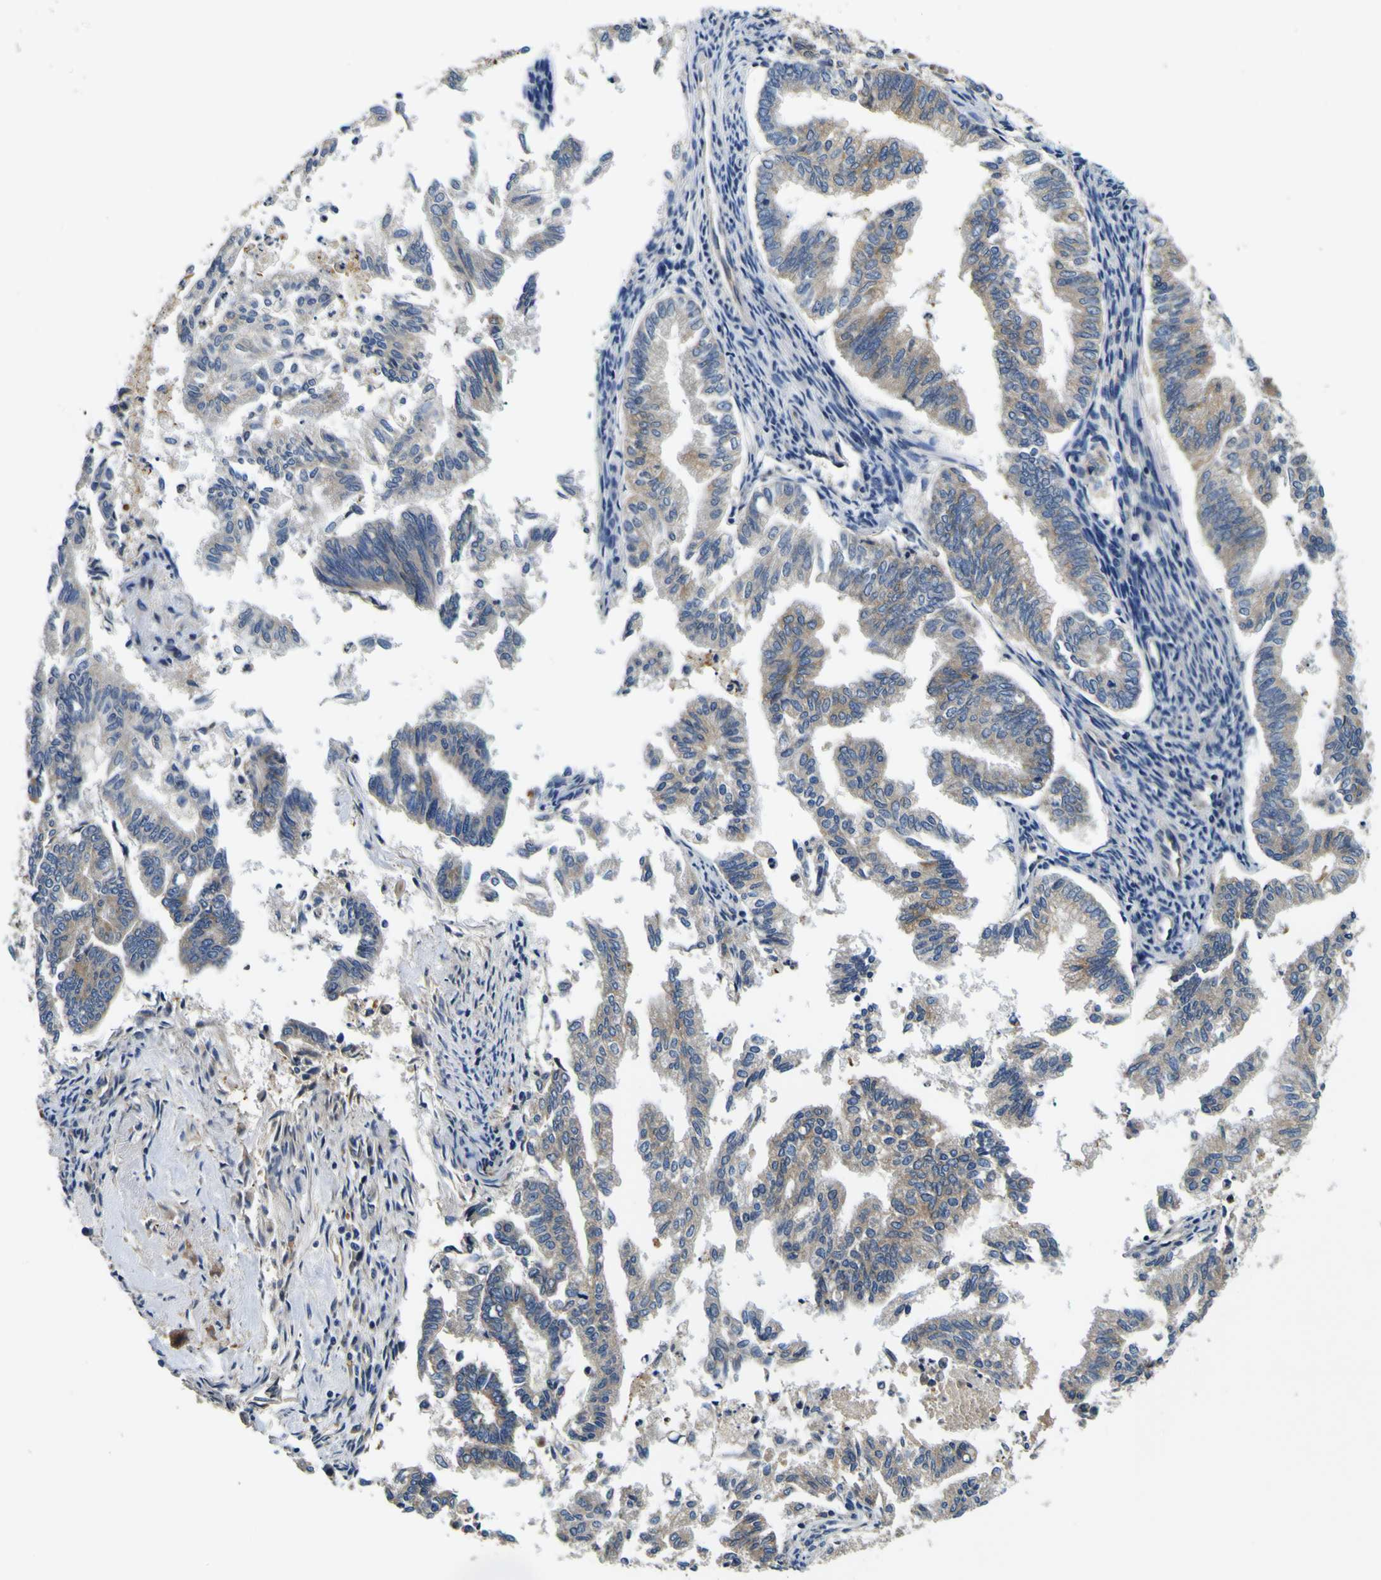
{"staining": {"intensity": "moderate", "quantity": "25%-75%", "location": "cytoplasmic/membranous"}, "tissue": "endometrial cancer", "cell_type": "Tumor cells", "image_type": "cancer", "snomed": [{"axis": "morphology", "description": "Necrosis, NOS"}, {"axis": "morphology", "description": "Adenocarcinoma, NOS"}, {"axis": "topography", "description": "Endometrium"}], "caption": "This is a histology image of IHC staining of endometrial cancer (adenocarcinoma), which shows moderate expression in the cytoplasmic/membranous of tumor cells.", "gene": "CLSTN1", "patient": {"sex": "female", "age": 79}}